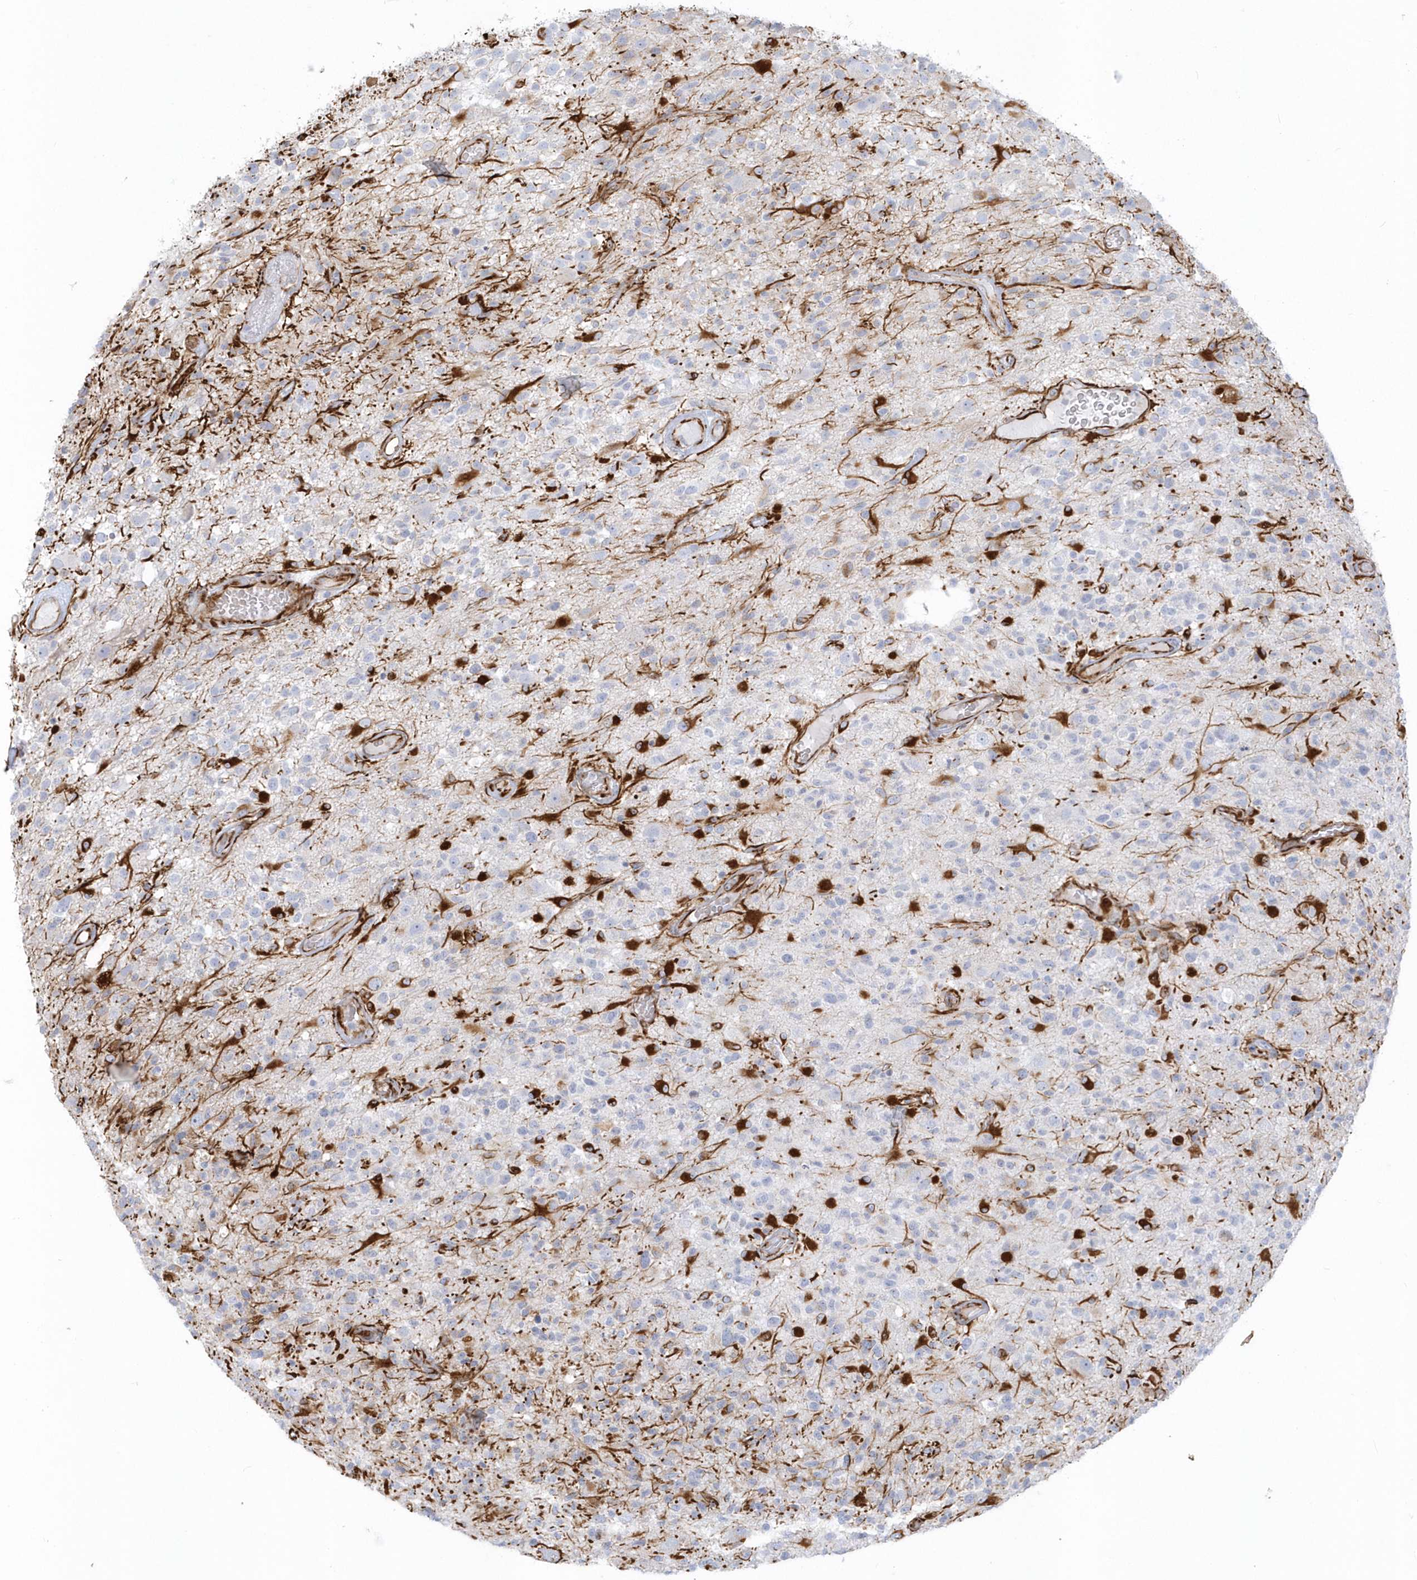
{"staining": {"intensity": "negative", "quantity": "none", "location": "none"}, "tissue": "glioma", "cell_type": "Tumor cells", "image_type": "cancer", "snomed": [{"axis": "morphology", "description": "Glioma, malignant, High grade"}, {"axis": "morphology", "description": "Glioblastoma, NOS"}, {"axis": "topography", "description": "Brain"}], "caption": "DAB (3,3'-diaminobenzidine) immunohistochemical staining of human glioma shows no significant positivity in tumor cells. (Immunohistochemistry, brightfield microscopy, high magnification).", "gene": "PPIL6", "patient": {"sex": "male", "age": 60}}